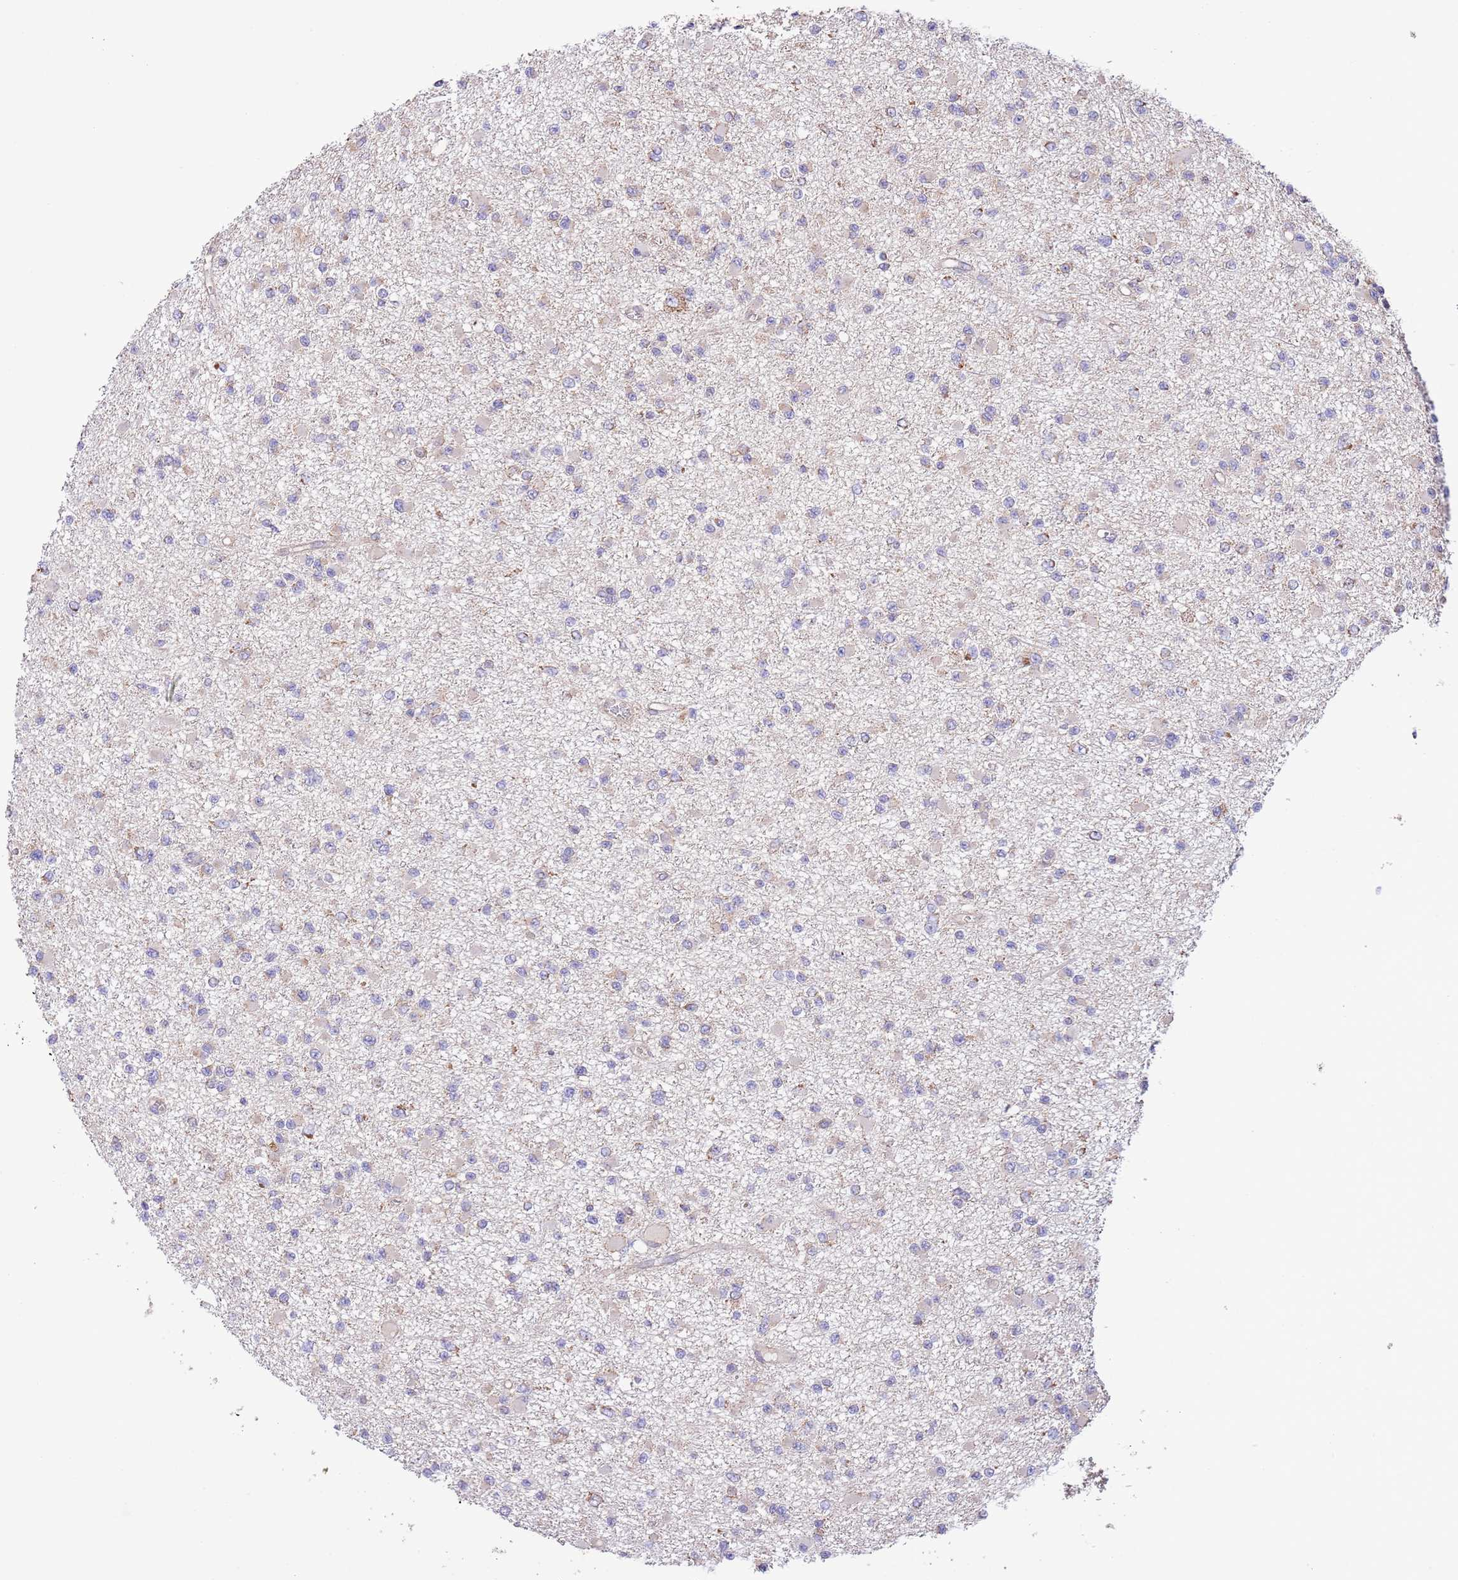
{"staining": {"intensity": "negative", "quantity": "none", "location": "none"}, "tissue": "glioma", "cell_type": "Tumor cells", "image_type": "cancer", "snomed": [{"axis": "morphology", "description": "Glioma, malignant, Low grade"}, {"axis": "topography", "description": "Brain"}], "caption": "This micrograph is of glioma stained with immunohistochemistry (IHC) to label a protein in brown with the nuclei are counter-stained blue. There is no positivity in tumor cells. Nuclei are stained in blue.", "gene": "DNAJA3", "patient": {"sex": "female", "age": 22}}